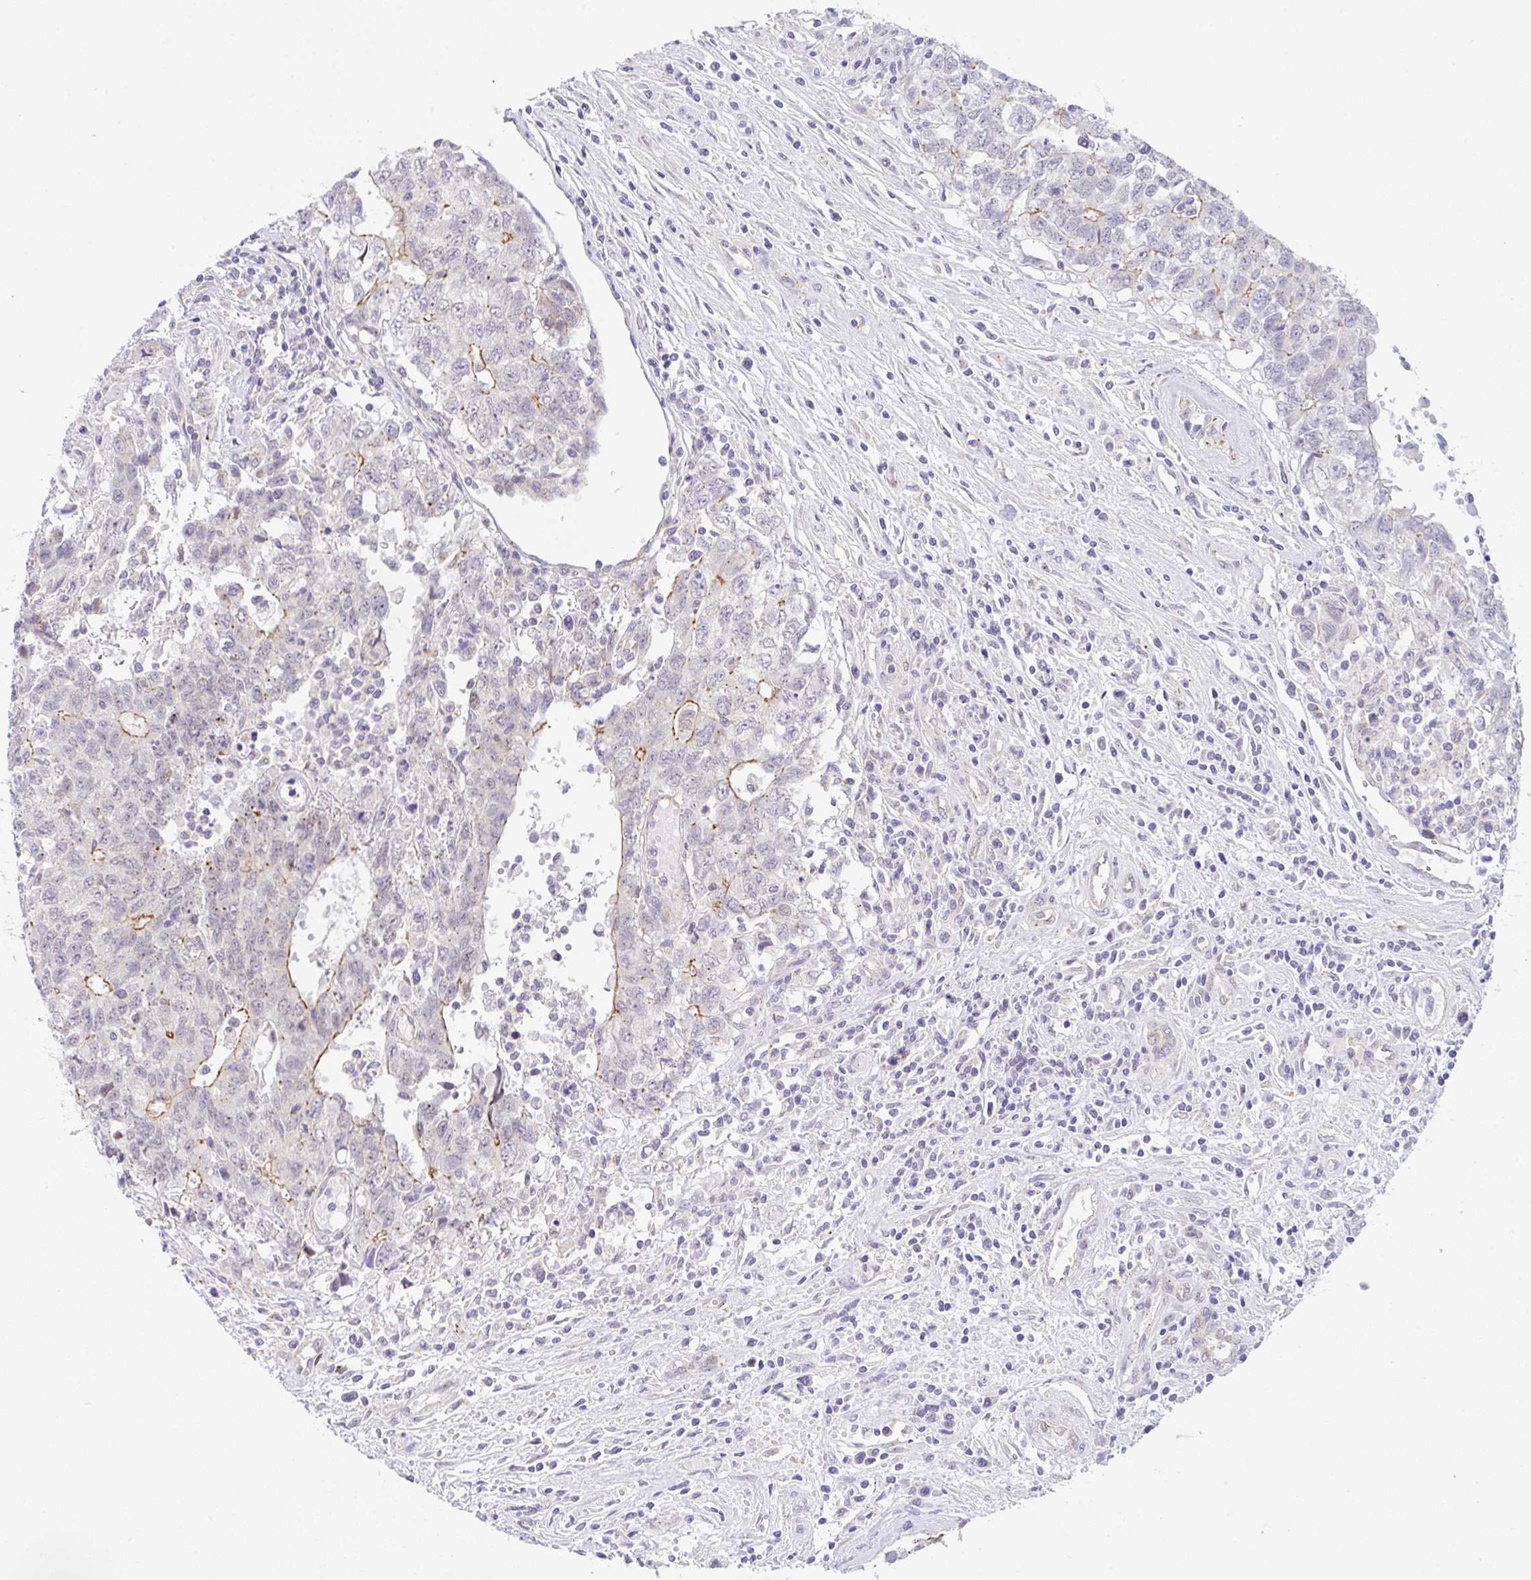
{"staining": {"intensity": "moderate", "quantity": "<25%", "location": "cytoplasmic/membranous"}, "tissue": "testis cancer", "cell_type": "Tumor cells", "image_type": "cancer", "snomed": [{"axis": "morphology", "description": "Carcinoma, Embryonal, NOS"}, {"axis": "topography", "description": "Testis"}], "caption": "Immunohistochemistry staining of testis cancer, which reveals low levels of moderate cytoplasmic/membranous positivity in approximately <25% of tumor cells indicating moderate cytoplasmic/membranous protein positivity. The staining was performed using DAB (3,3'-diaminobenzidine) (brown) for protein detection and nuclei were counterstained in hematoxylin (blue).", "gene": "CGNL1", "patient": {"sex": "male", "age": 34}}